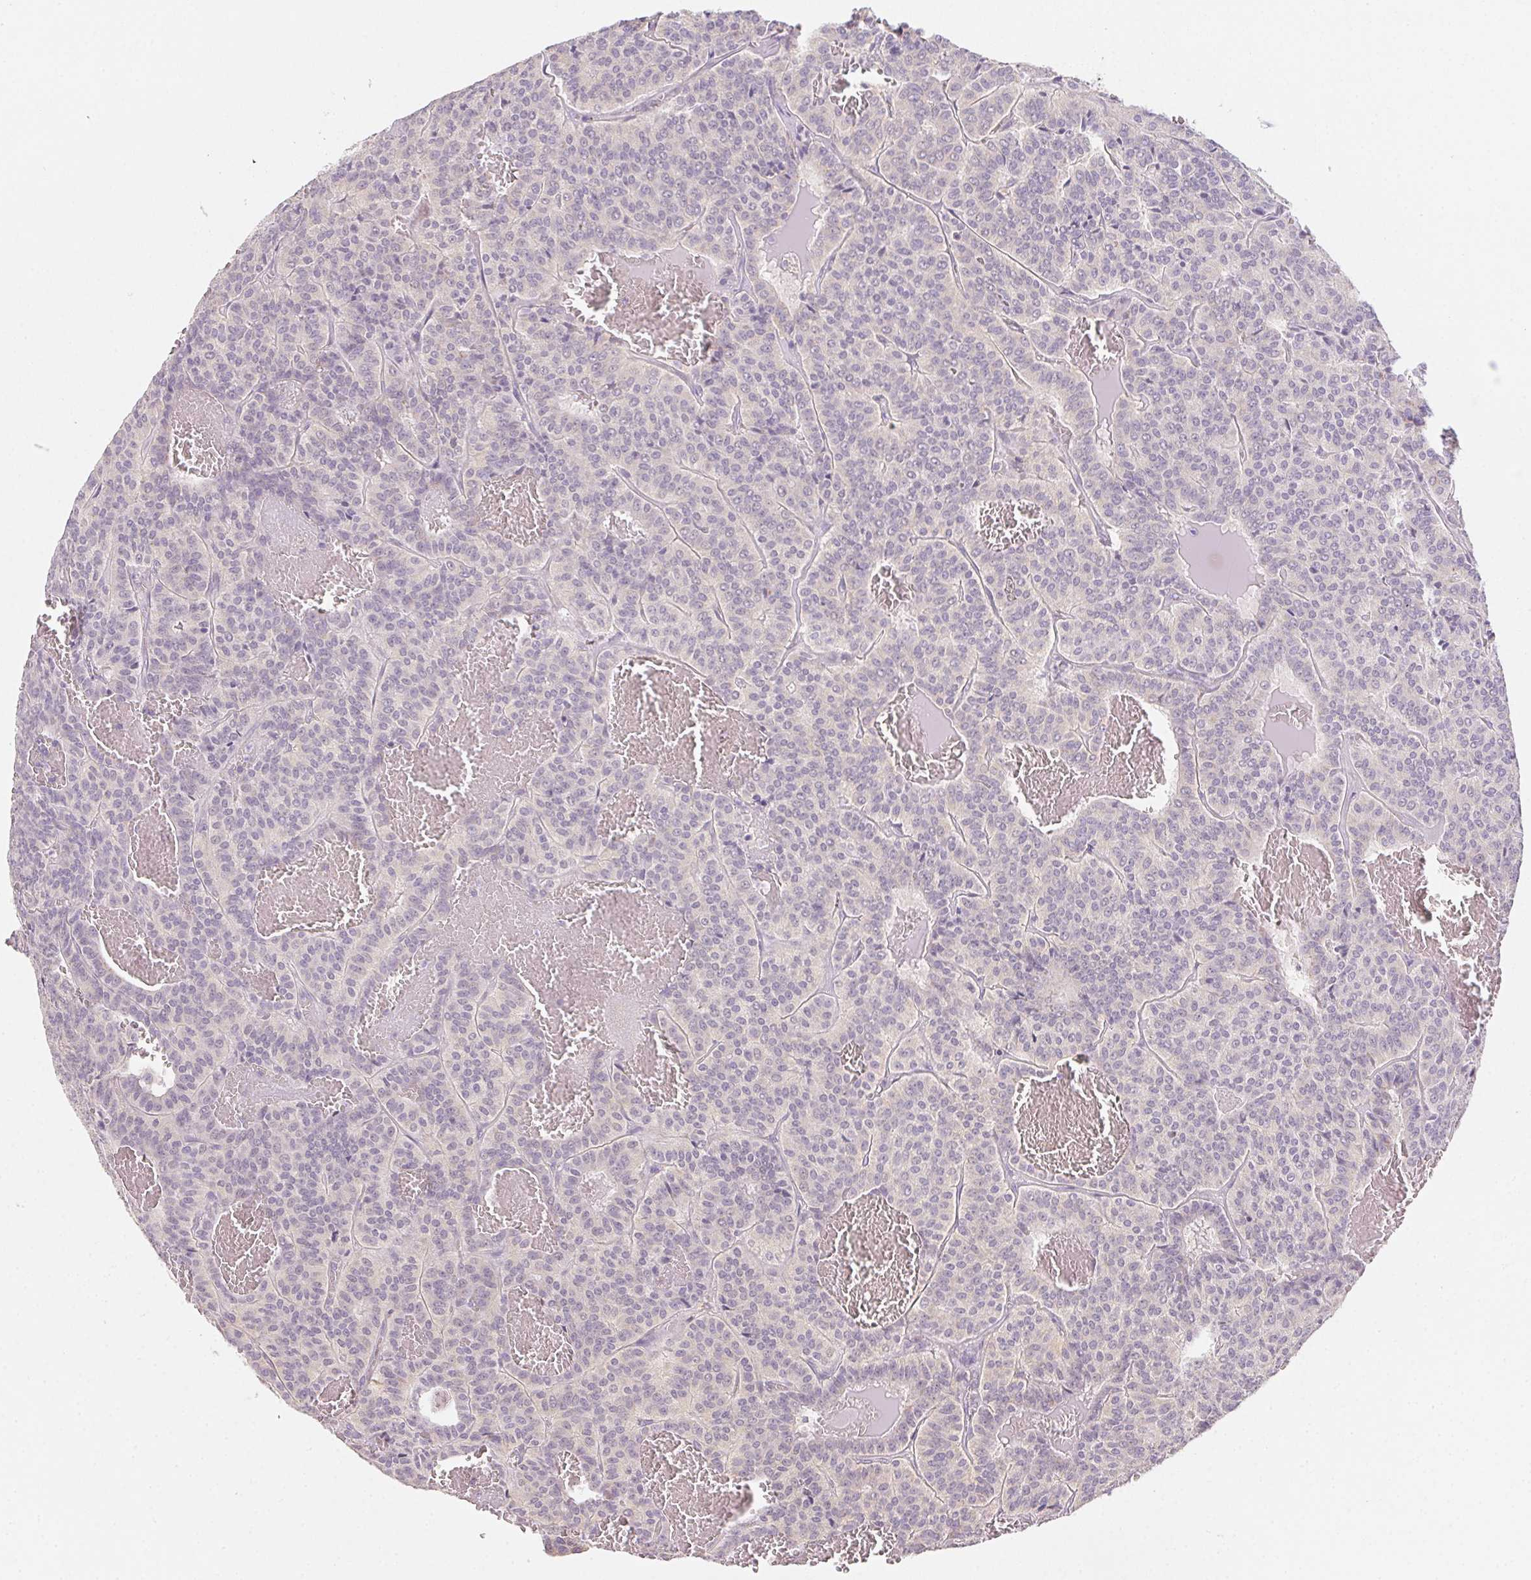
{"staining": {"intensity": "negative", "quantity": "none", "location": "none"}, "tissue": "carcinoid", "cell_type": "Tumor cells", "image_type": "cancer", "snomed": [{"axis": "morphology", "description": "Carcinoid, malignant, NOS"}, {"axis": "topography", "description": "Lung"}], "caption": "IHC of carcinoid demonstrates no staining in tumor cells.", "gene": "SLC6A18", "patient": {"sex": "male", "age": 70}}